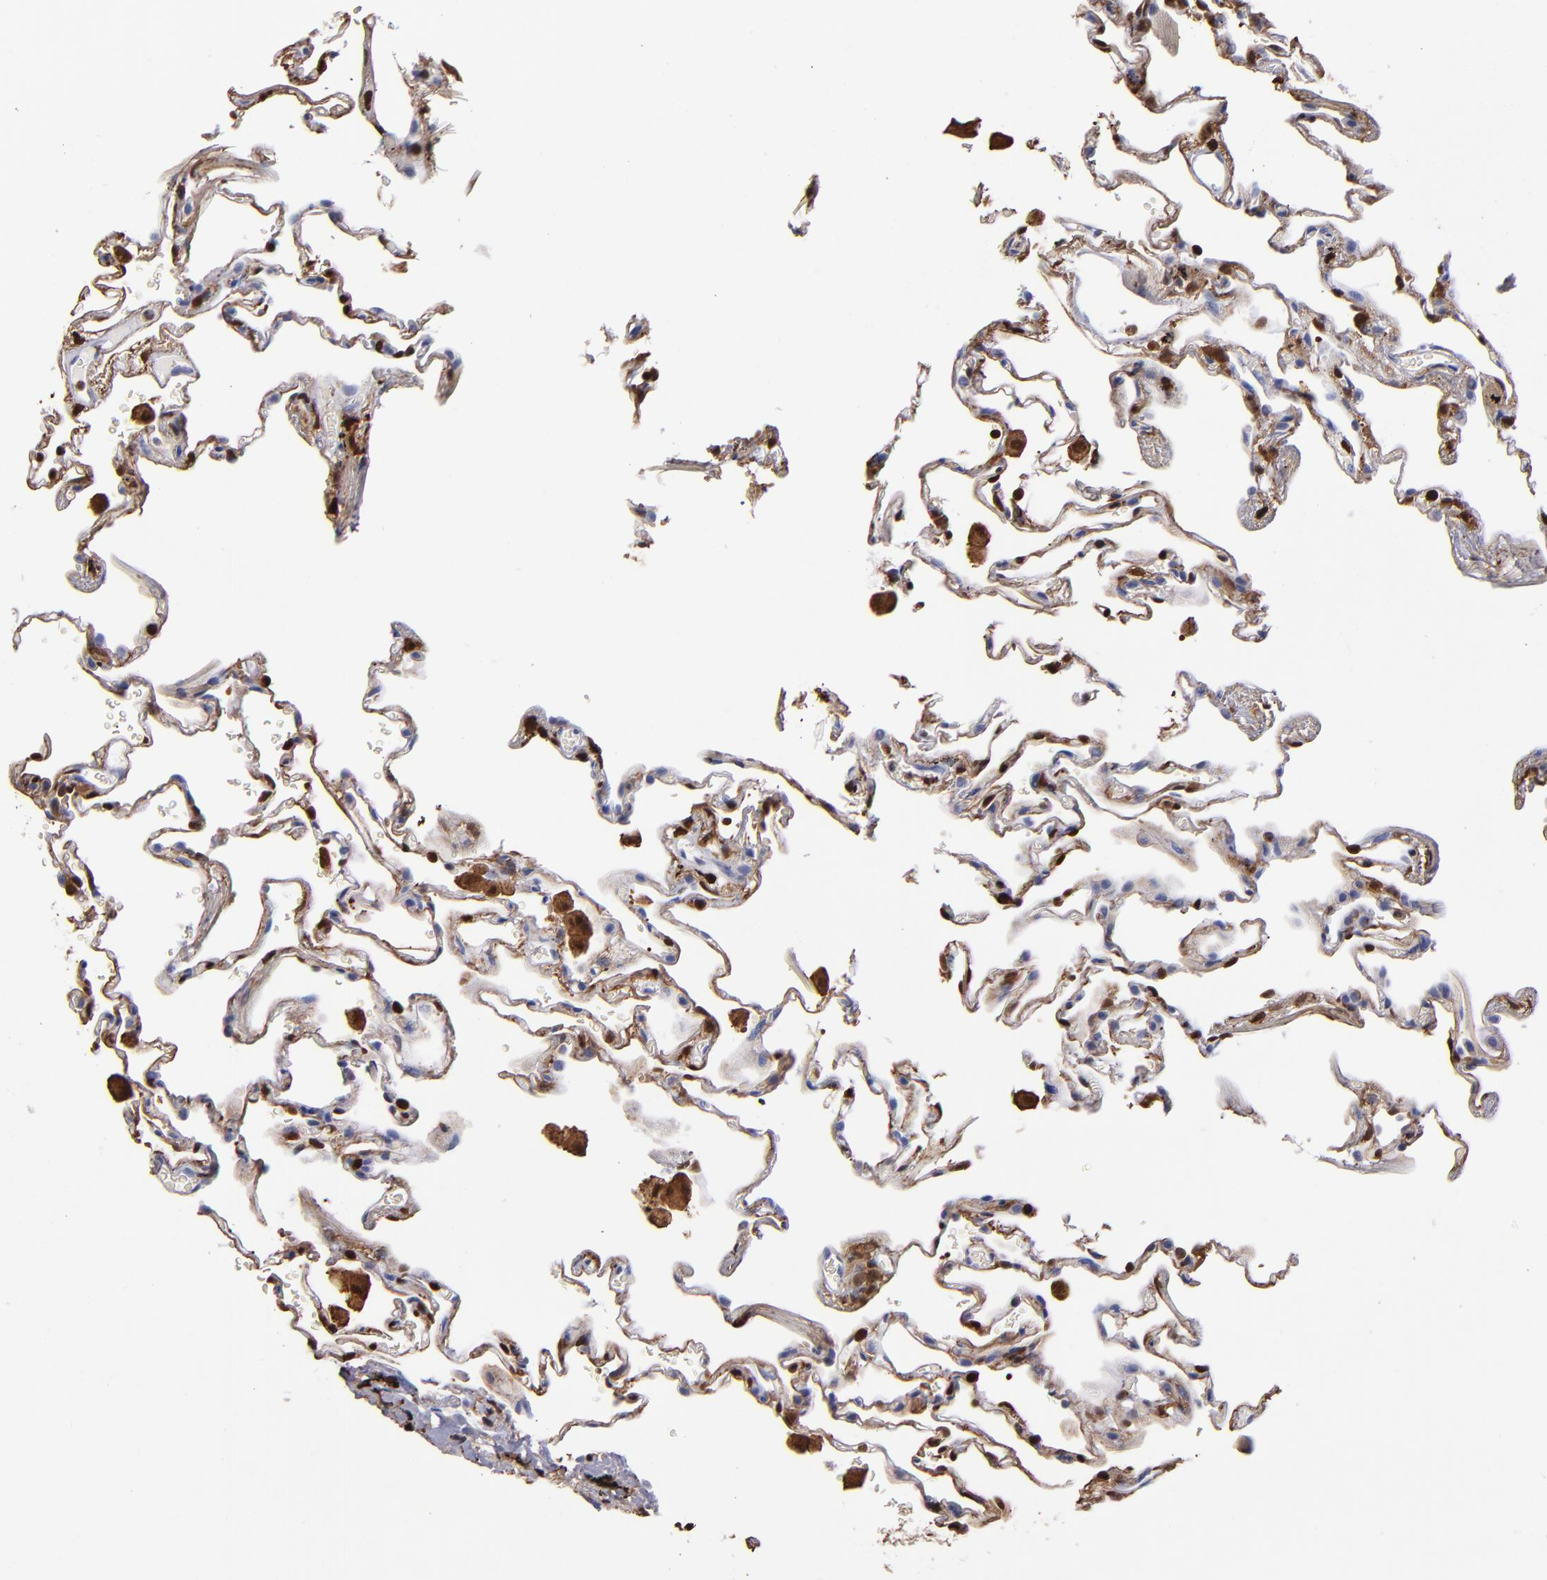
{"staining": {"intensity": "strong", "quantity": "<25%", "location": "nuclear"}, "tissue": "lung", "cell_type": "Alveolar cells", "image_type": "normal", "snomed": [{"axis": "morphology", "description": "Normal tissue, NOS"}, {"axis": "morphology", "description": "Inflammation, NOS"}, {"axis": "topography", "description": "Lung"}], "caption": "Protein staining reveals strong nuclear positivity in approximately <25% of alveolar cells in benign lung.", "gene": "S100A4", "patient": {"sex": "male", "age": 69}}